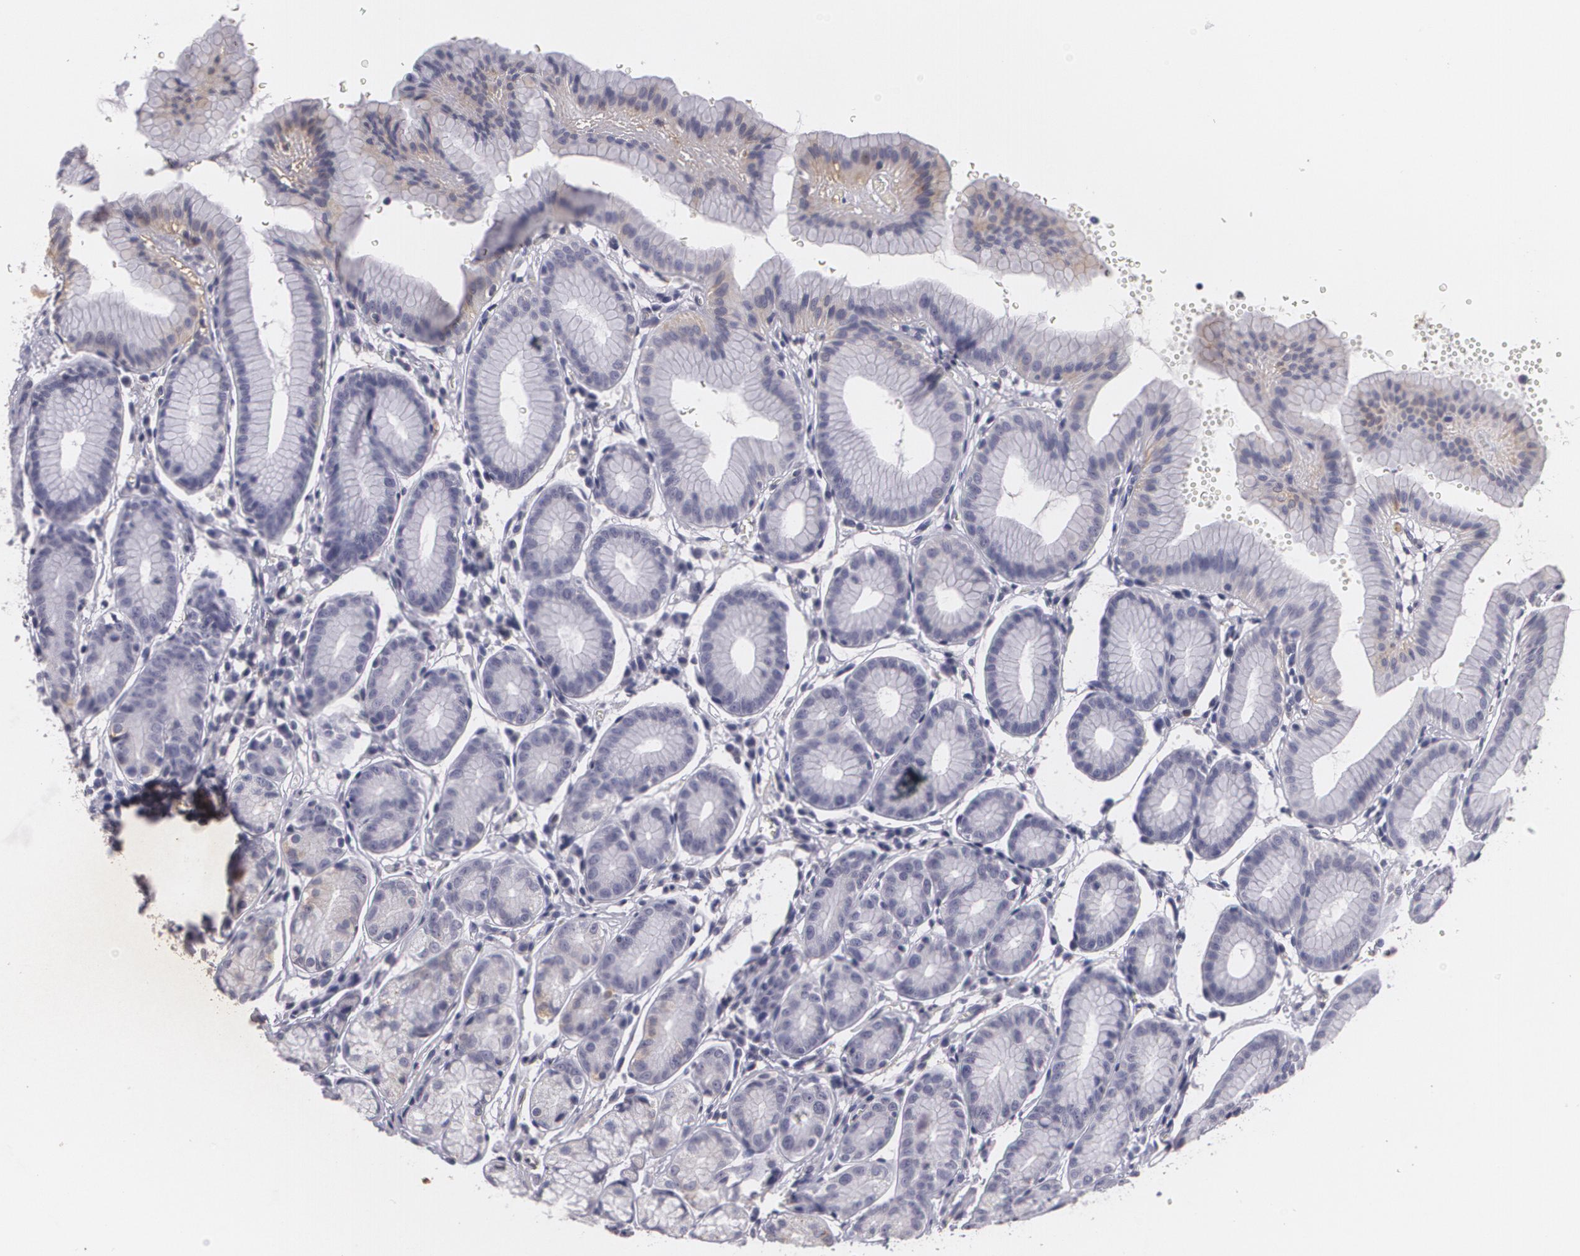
{"staining": {"intensity": "weak", "quantity": "<25%", "location": "cytoplasmic/membranous"}, "tissue": "stomach", "cell_type": "Glandular cells", "image_type": "normal", "snomed": [{"axis": "morphology", "description": "Normal tissue, NOS"}, {"axis": "topography", "description": "Stomach"}], "caption": "This is an immunohistochemistry (IHC) micrograph of normal human stomach. There is no positivity in glandular cells.", "gene": "KCNA4", "patient": {"sex": "male", "age": 42}}